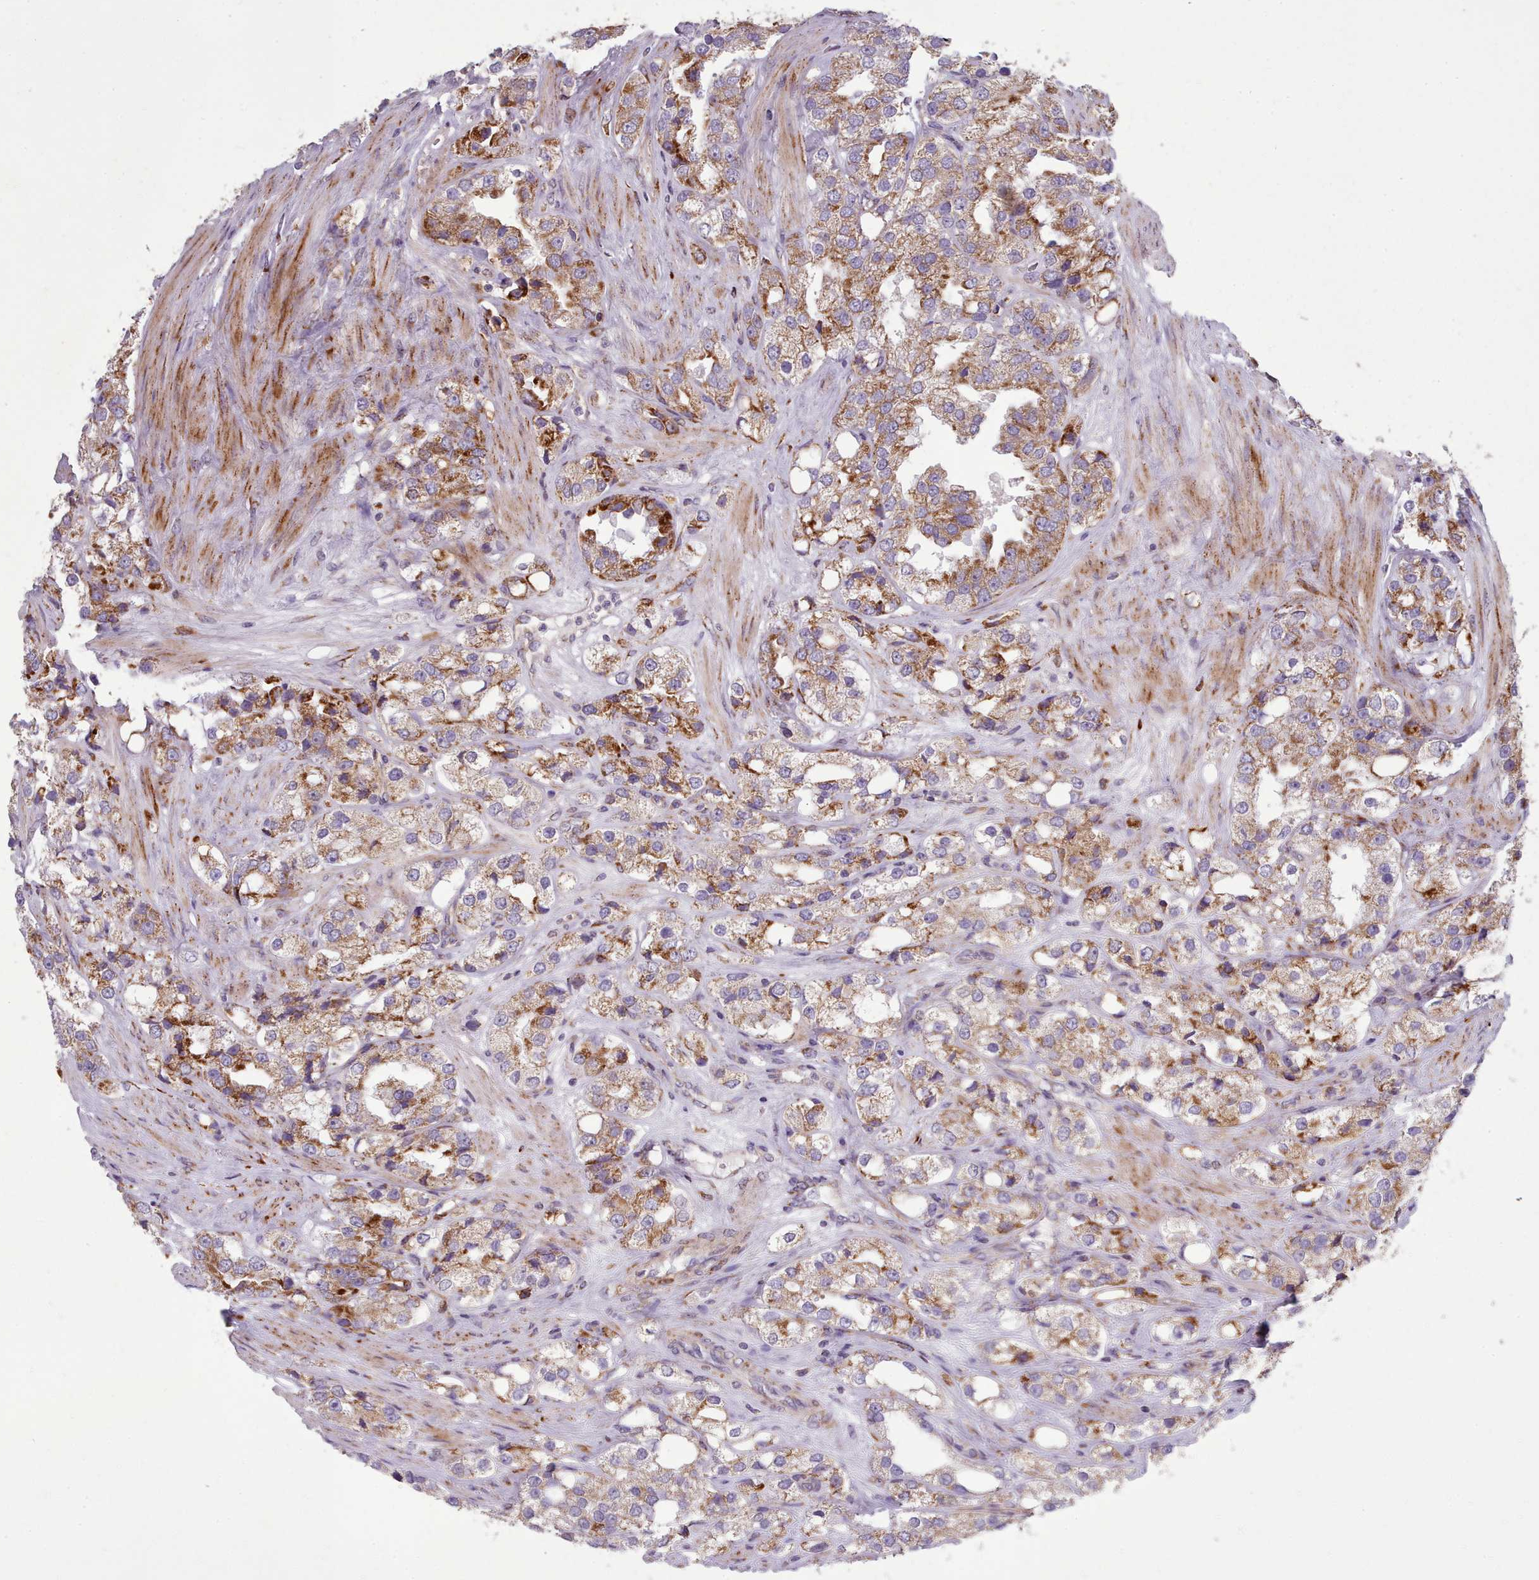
{"staining": {"intensity": "moderate", "quantity": ">75%", "location": "cytoplasmic/membranous"}, "tissue": "prostate cancer", "cell_type": "Tumor cells", "image_type": "cancer", "snomed": [{"axis": "morphology", "description": "Adenocarcinoma, NOS"}, {"axis": "topography", "description": "Prostate"}], "caption": "An IHC photomicrograph of tumor tissue is shown. Protein staining in brown shows moderate cytoplasmic/membranous positivity in adenocarcinoma (prostate) within tumor cells. Immunohistochemistry (ihc) stains the protein of interest in brown and the nuclei are stained blue.", "gene": "FKBP10", "patient": {"sex": "male", "age": 79}}